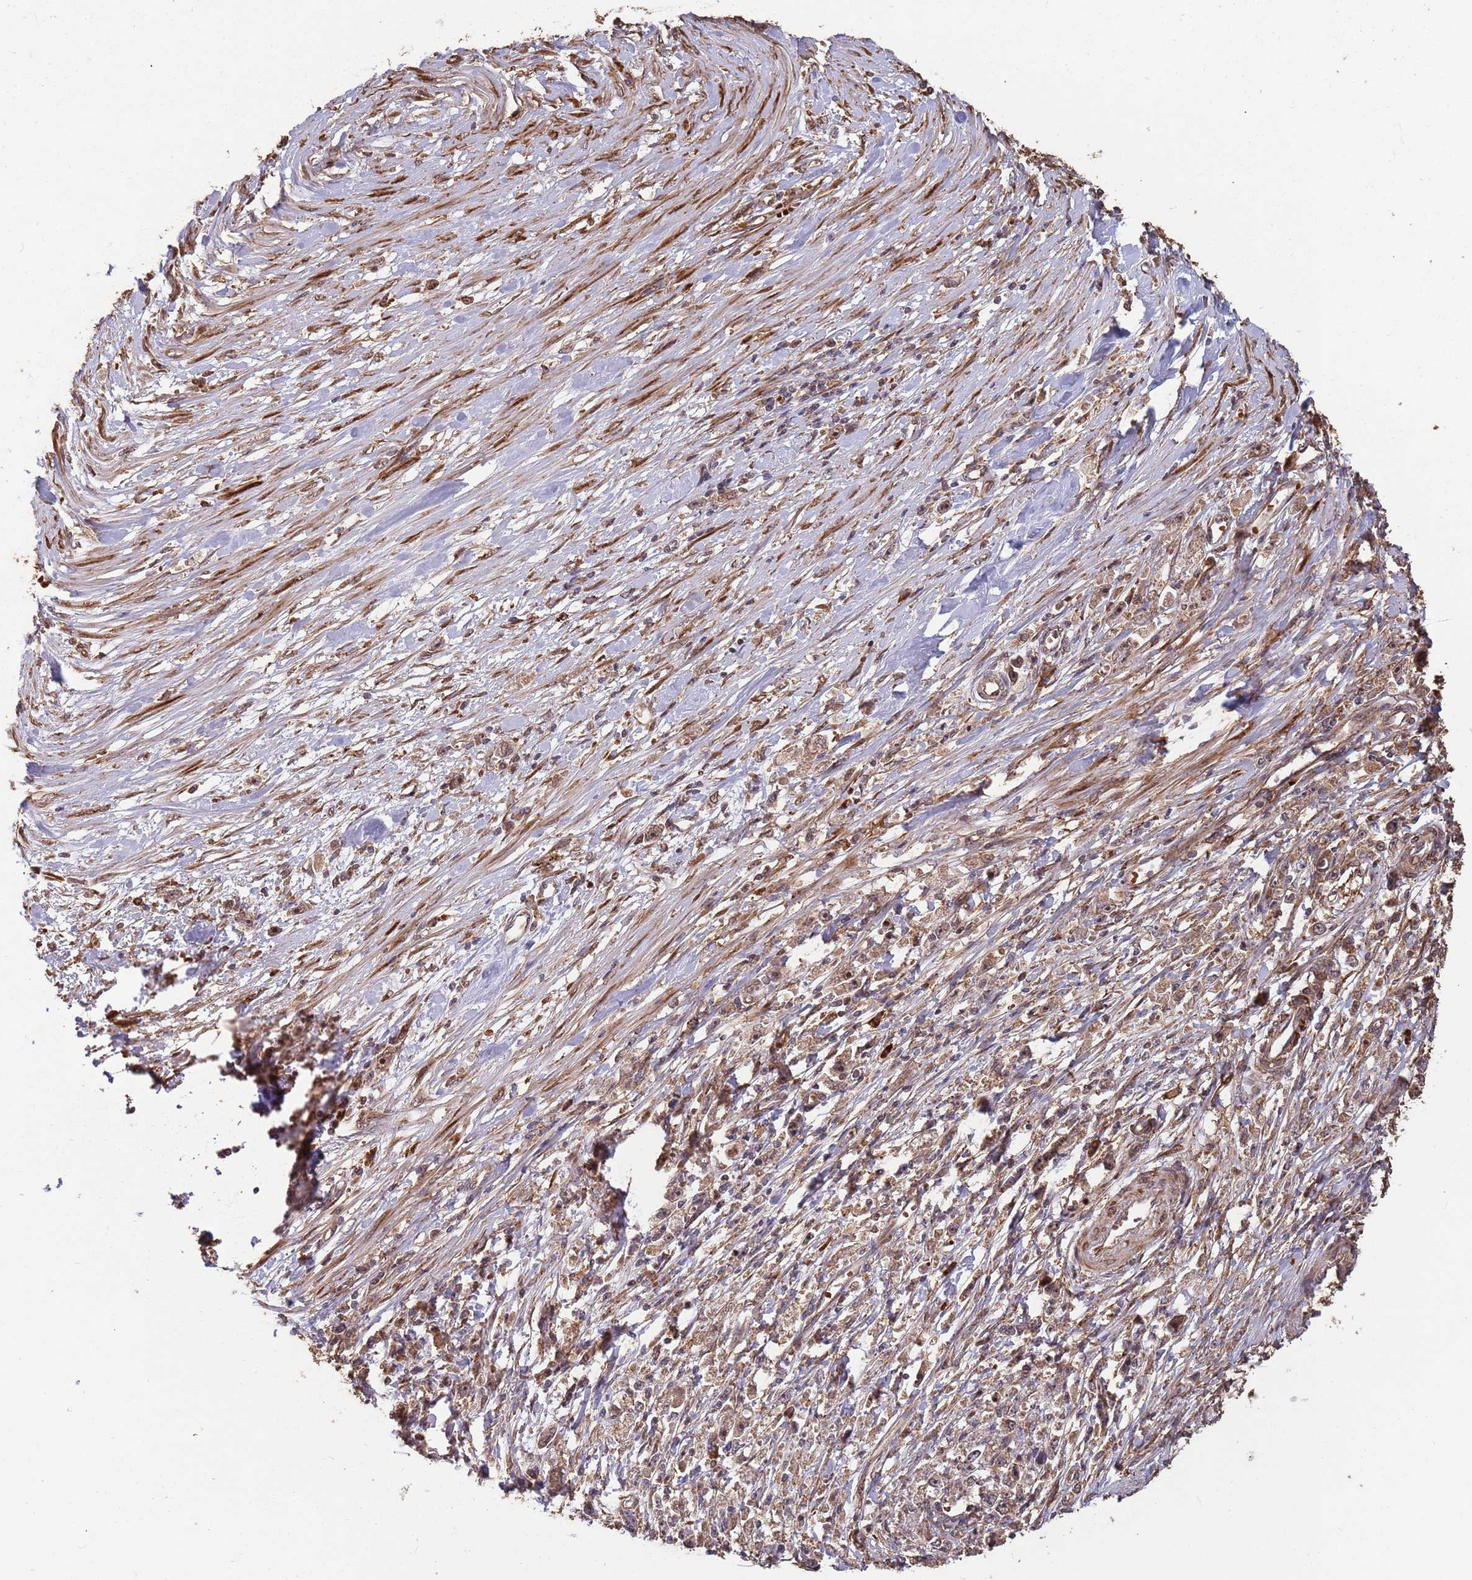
{"staining": {"intensity": "moderate", "quantity": ">75%", "location": "cytoplasmic/membranous"}, "tissue": "stomach cancer", "cell_type": "Tumor cells", "image_type": "cancer", "snomed": [{"axis": "morphology", "description": "Adenocarcinoma, NOS"}, {"axis": "topography", "description": "Stomach"}], "caption": "There is medium levels of moderate cytoplasmic/membranous expression in tumor cells of stomach cancer, as demonstrated by immunohistochemical staining (brown color).", "gene": "ZNF428", "patient": {"sex": "female", "age": 59}}